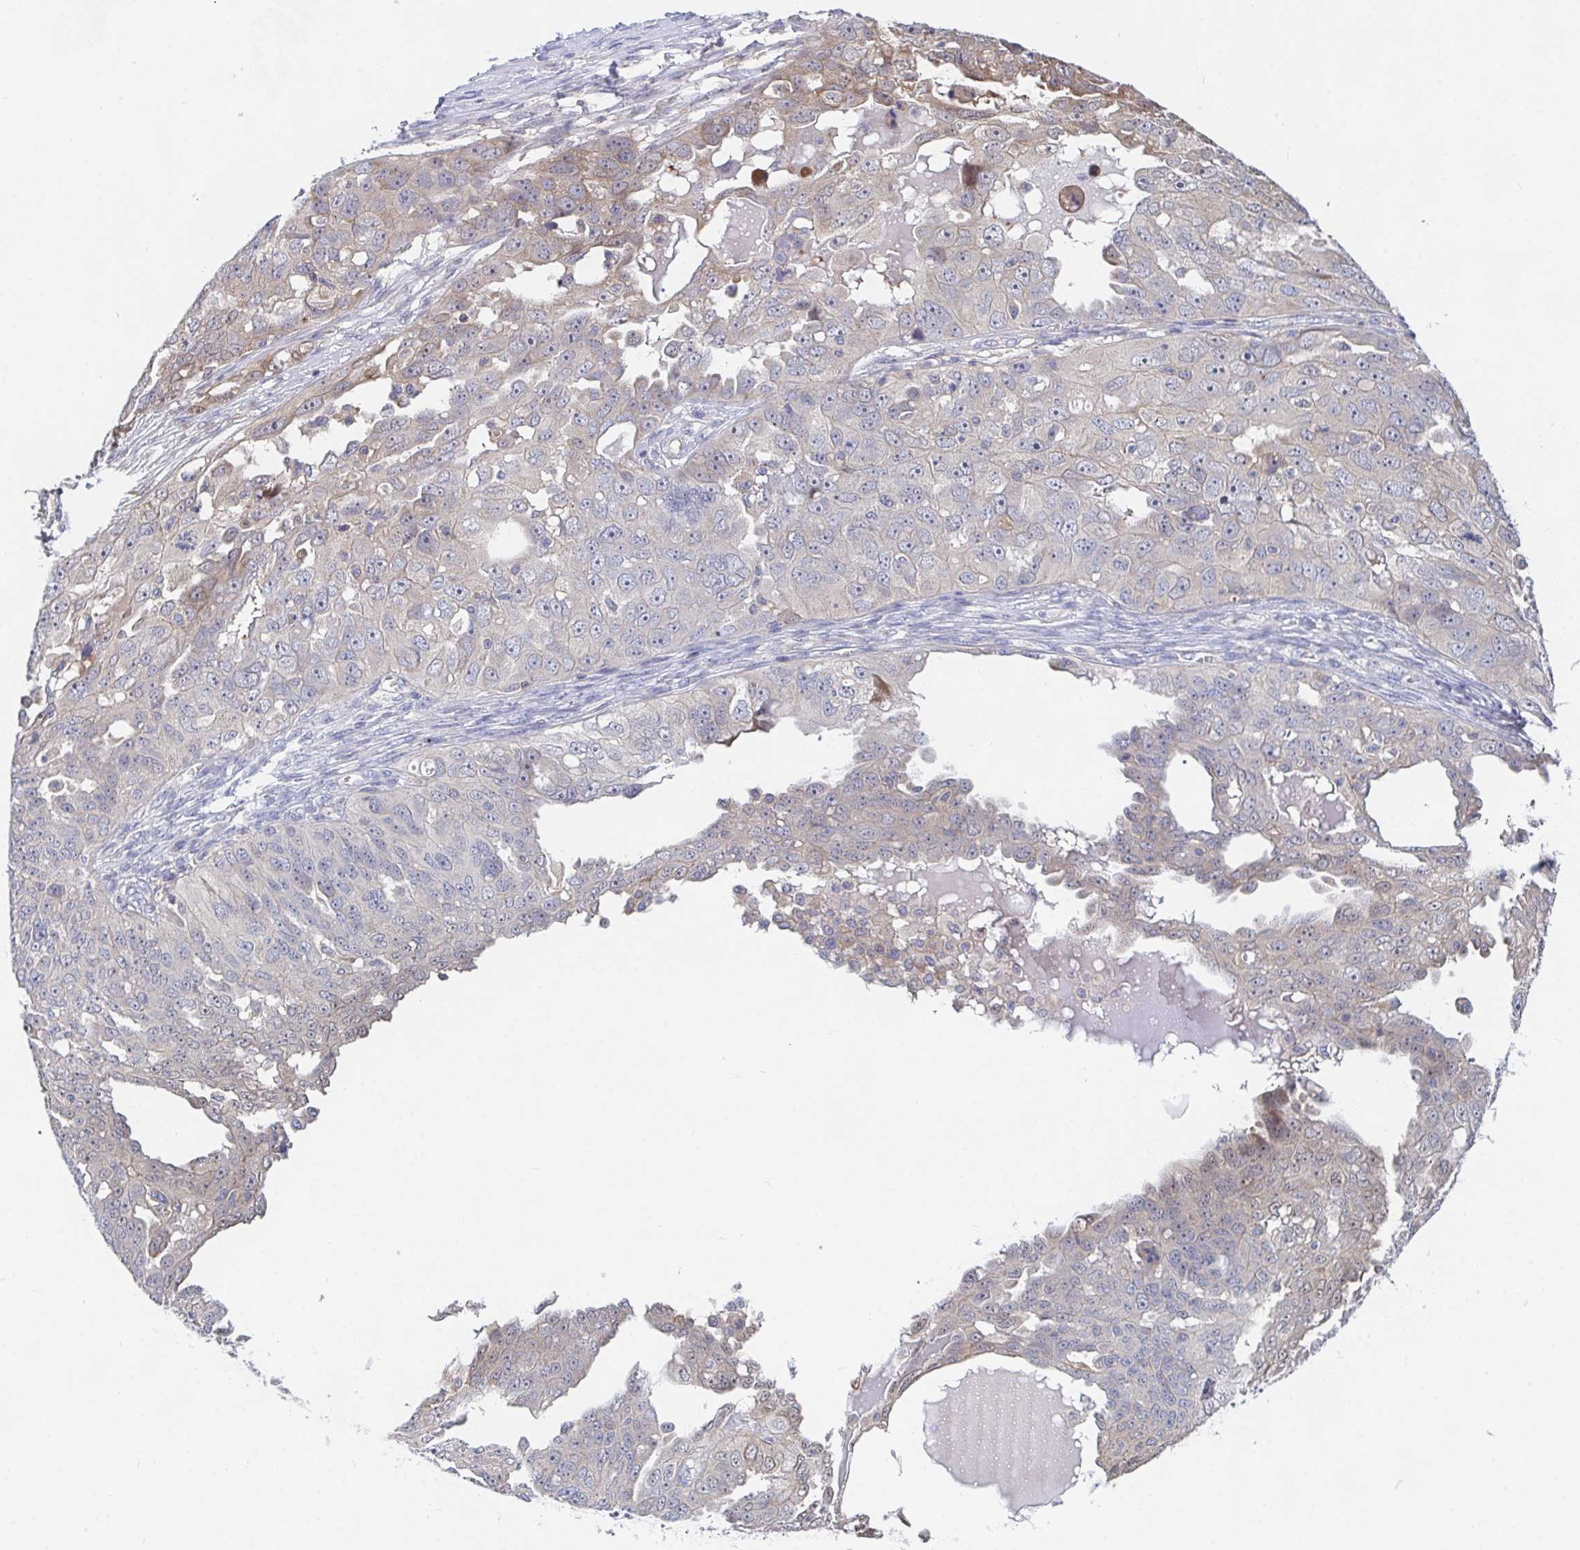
{"staining": {"intensity": "moderate", "quantity": "<25%", "location": "cytoplasmic/membranous"}, "tissue": "ovarian cancer", "cell_type": "Tumor cells", "image_type": "cancer", "snomed": [{"axis": "morphology", "description": "Carcinoma, endometroid"}, {"axis": "topography", "description": "Ovary"}], "caption": "High-power microscopy captured an immunohistochemistry histopathology image of ovarian endometroid carcinoma, revealing moderate cytoplasmic/membranous staining in about <25% of tumor cells. (brown staining indicates protein expression, while blue staining denotes nuclei).", "gene": "P2RX3", "patient": {"sex": "female", "age": 70}}